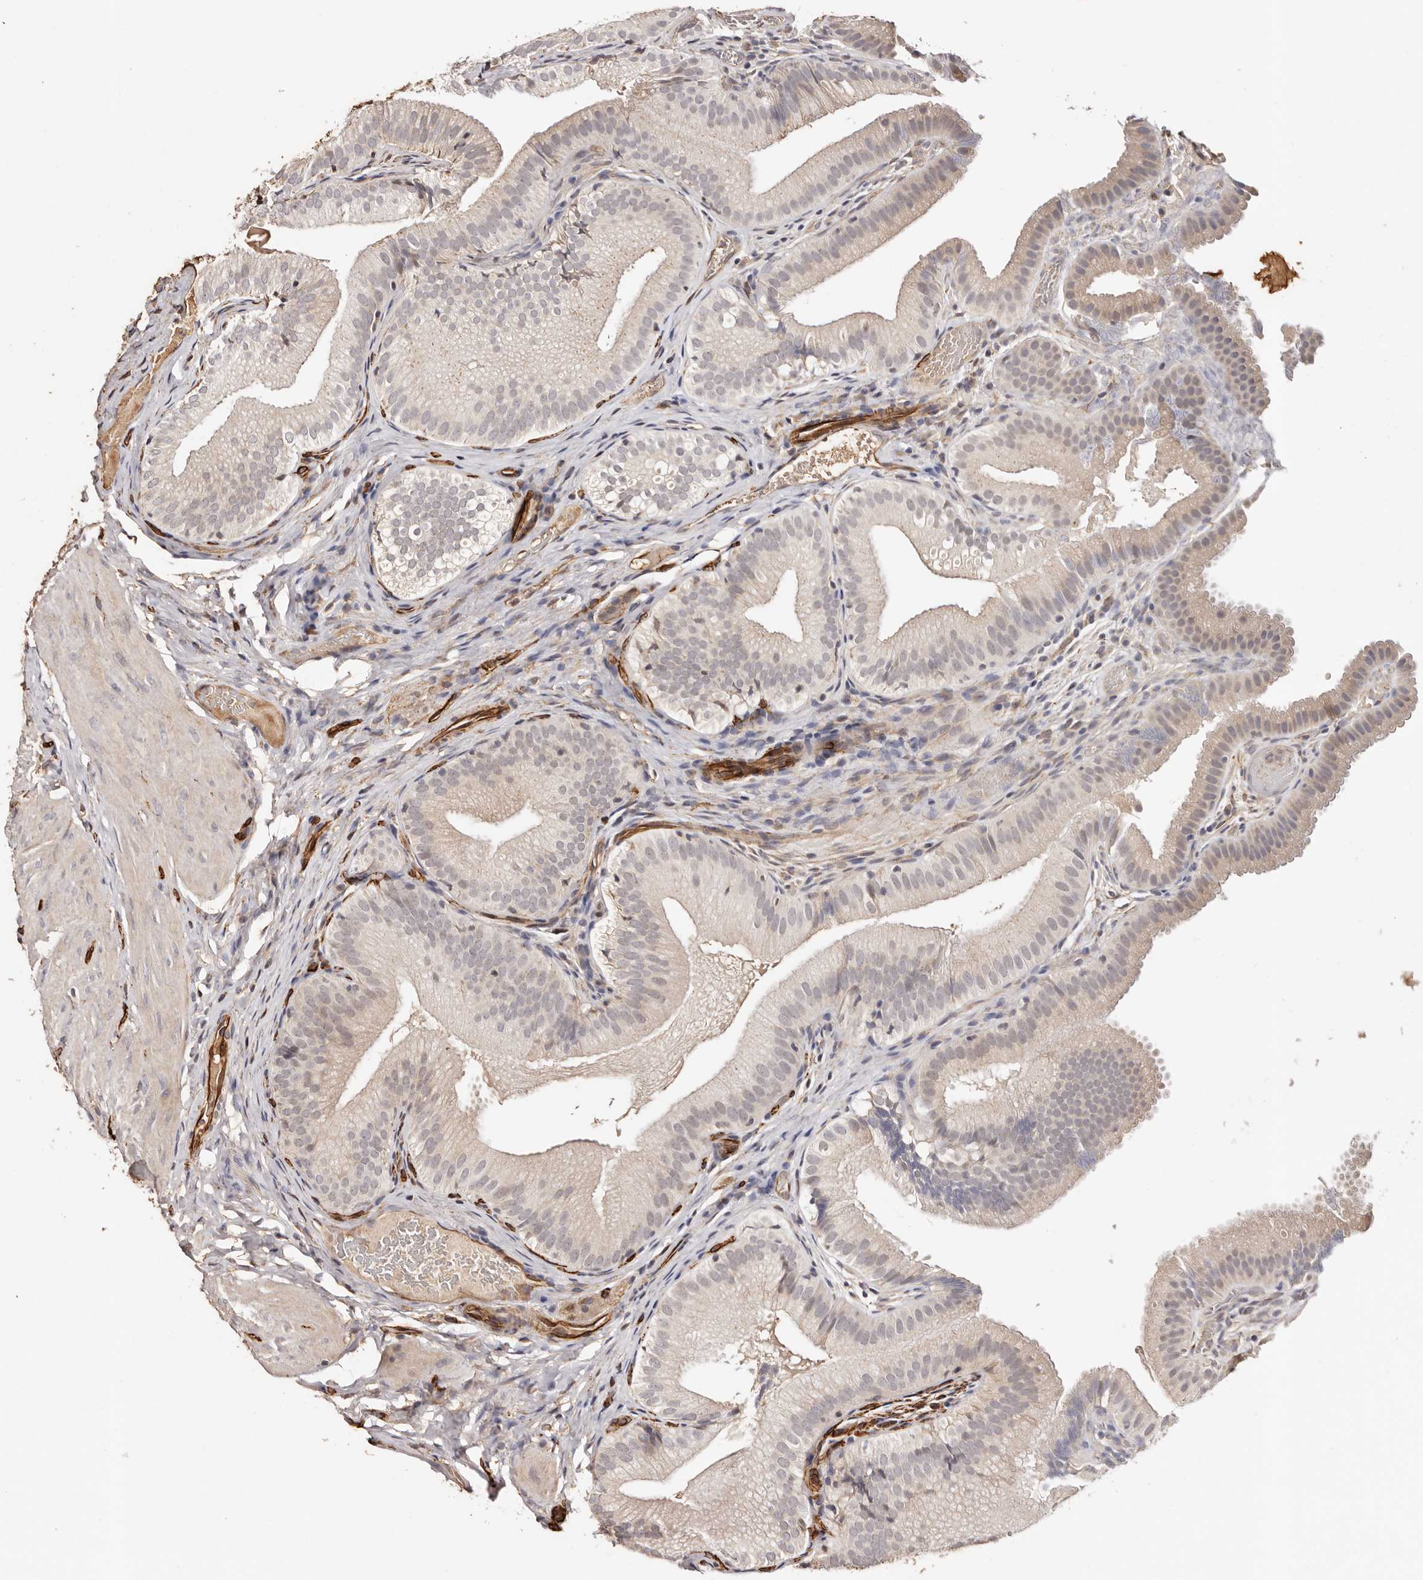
{"staining": {"intensity": "weak", "quantity": "<25%", "location": "cytoplasmic/membranous"}, "tissue": "gallbladder", "cell_type": "Glandular cells", "image_type": "normal", "snomed": [{"axis": "morphology", "description": "Normal tissue, NOS"}, {"axis": "topography", "description": "Gallbladder"}], "caption": "High power microscopy micrograph of an immunohistochemistry (IHC) photomicrograph of normal gallbladder, revealing no significant expression in glandular cells. Nuclei are stained in blue.", "gene": "ZNF557", "patient": {"sex": "female", "age": 30}}